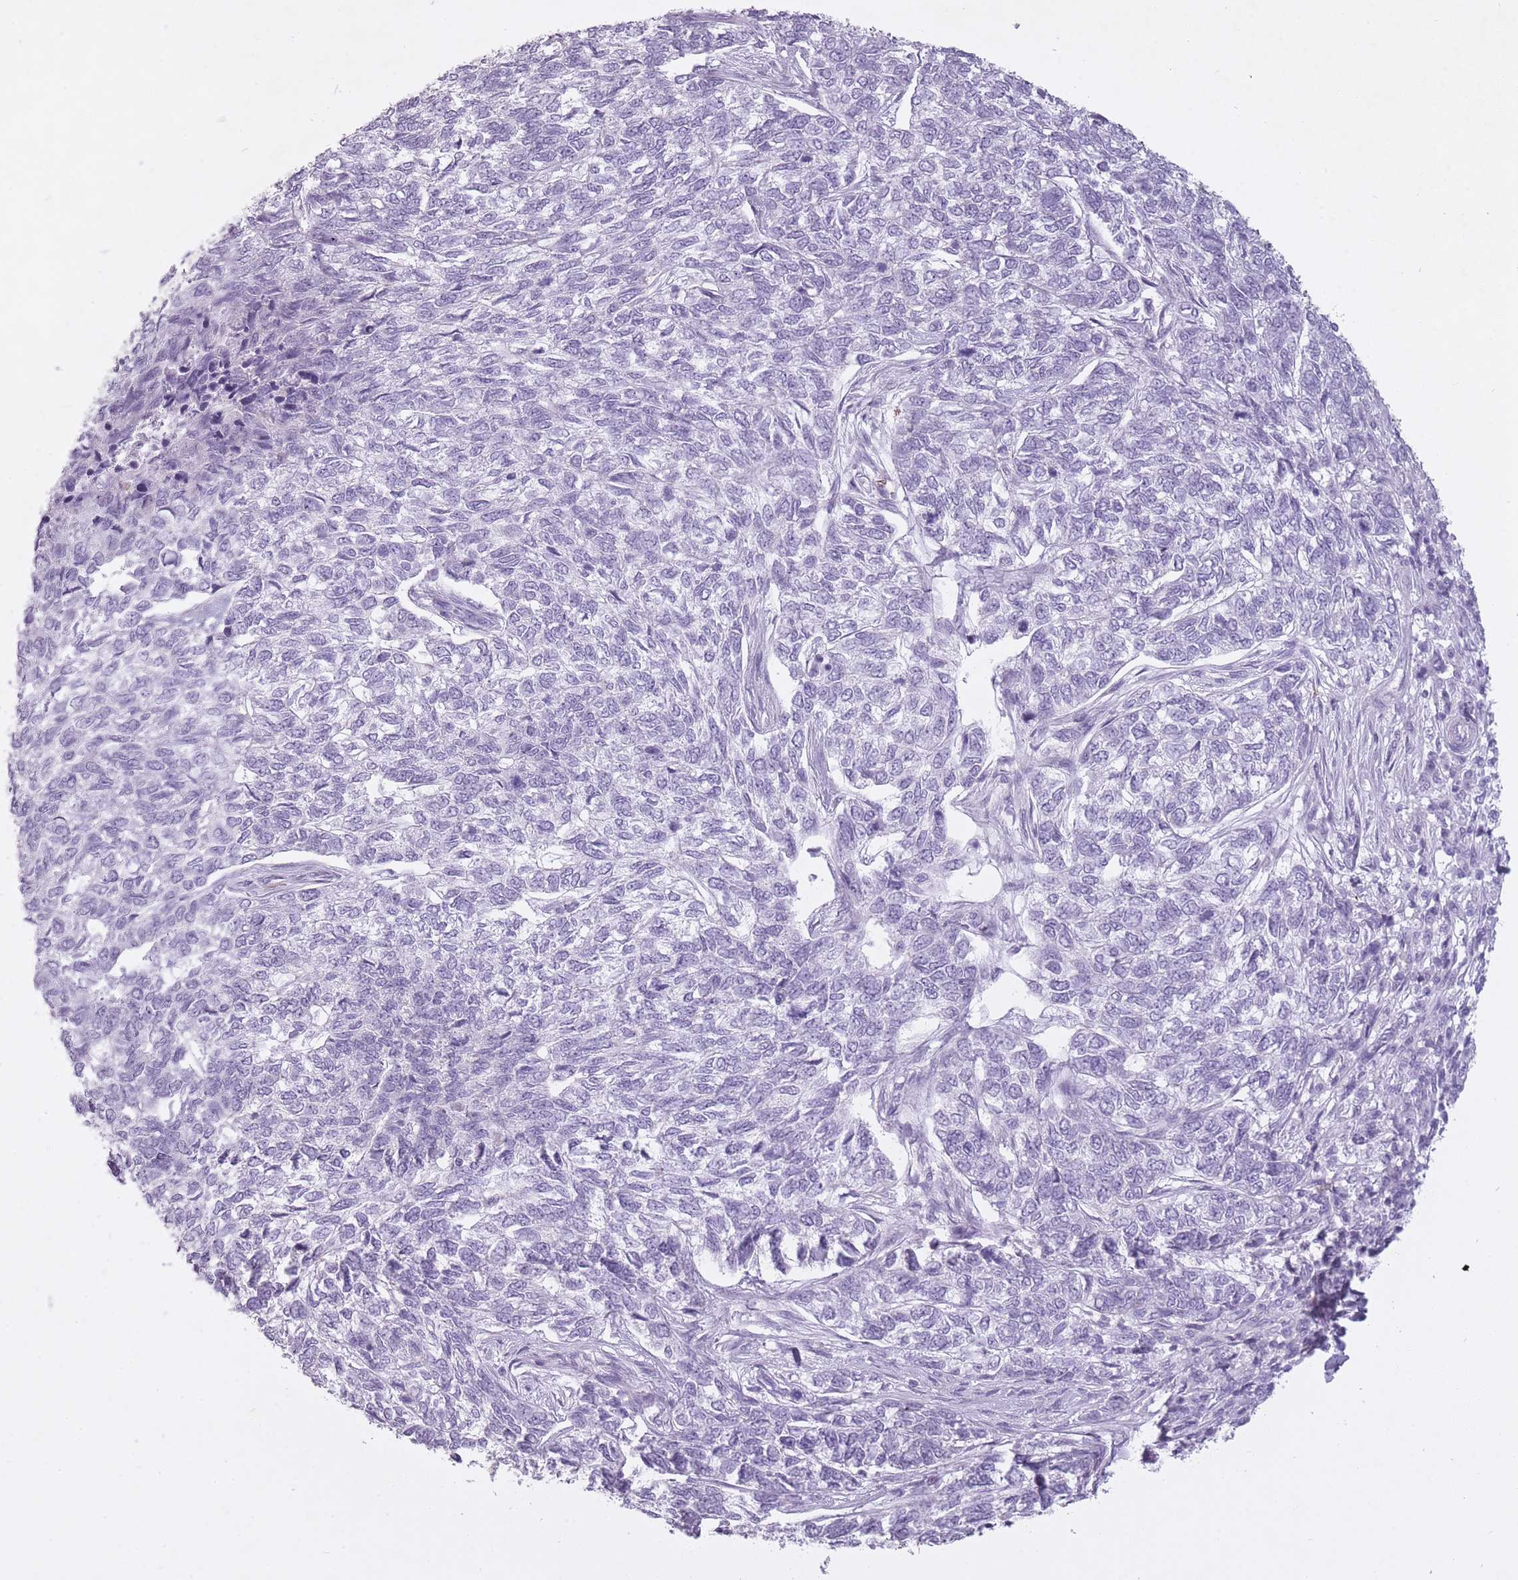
{"staining": {"intensity": "negative", "quantity": "none", "location": "none"}, "tissue": "skin cancer", "cell_type": "Tumor cells", "image_type": "cancer", "snomed": [{"axis": "morphology", "description": "Basal cell carcinoma"}, {"axis": "topography", "description": "Skin"}], "caption": "Immunohistochemistry histopathology image of human skin basal cell carcinoma stained for a protein (brown), which exhibits no staining in tumor cells.", "gene": "RFX4", "patient": {"sex": "female", "age": 65}}